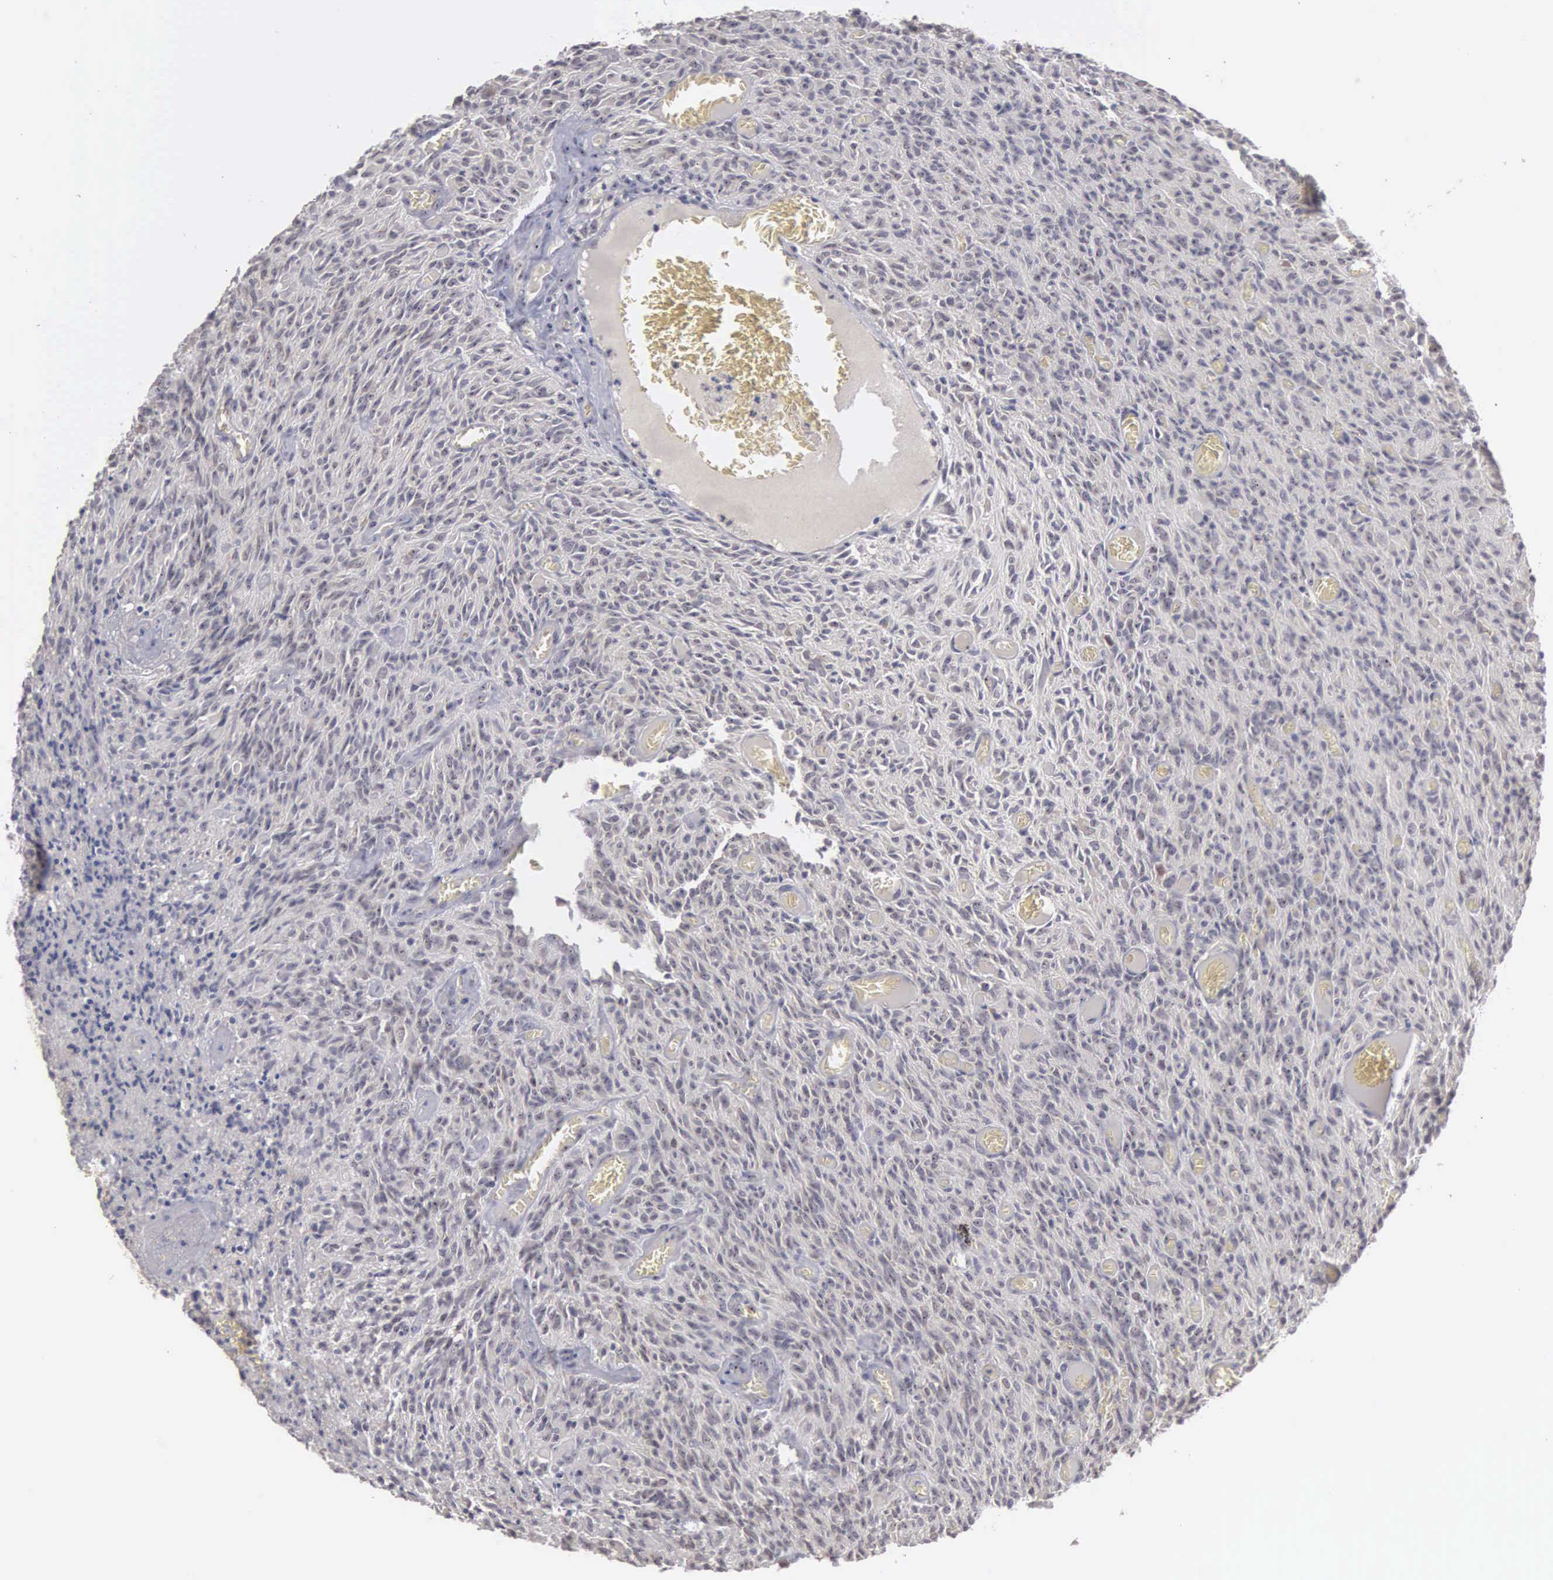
{"staining": {"intensity": "negative", "quantity": "none", "location": "none"}, "tissue": "glioma", "cell_type": "Tumor cells", "image_type": "cancer", "snomed": [{"axis": "morphology", "description": "Glioma, malignant, High grade"}, {"axis": "topography", "description": "Brain"}], "caption": "Immunohistochemistry (IHC) image of neoplastic tissue: glioma stained with DAB (3,3'-diaminobenzidine) shows no significant protein staining in tumor cells.", "gene": "AMN", "patient": {"sex": "male", "age": 56}}